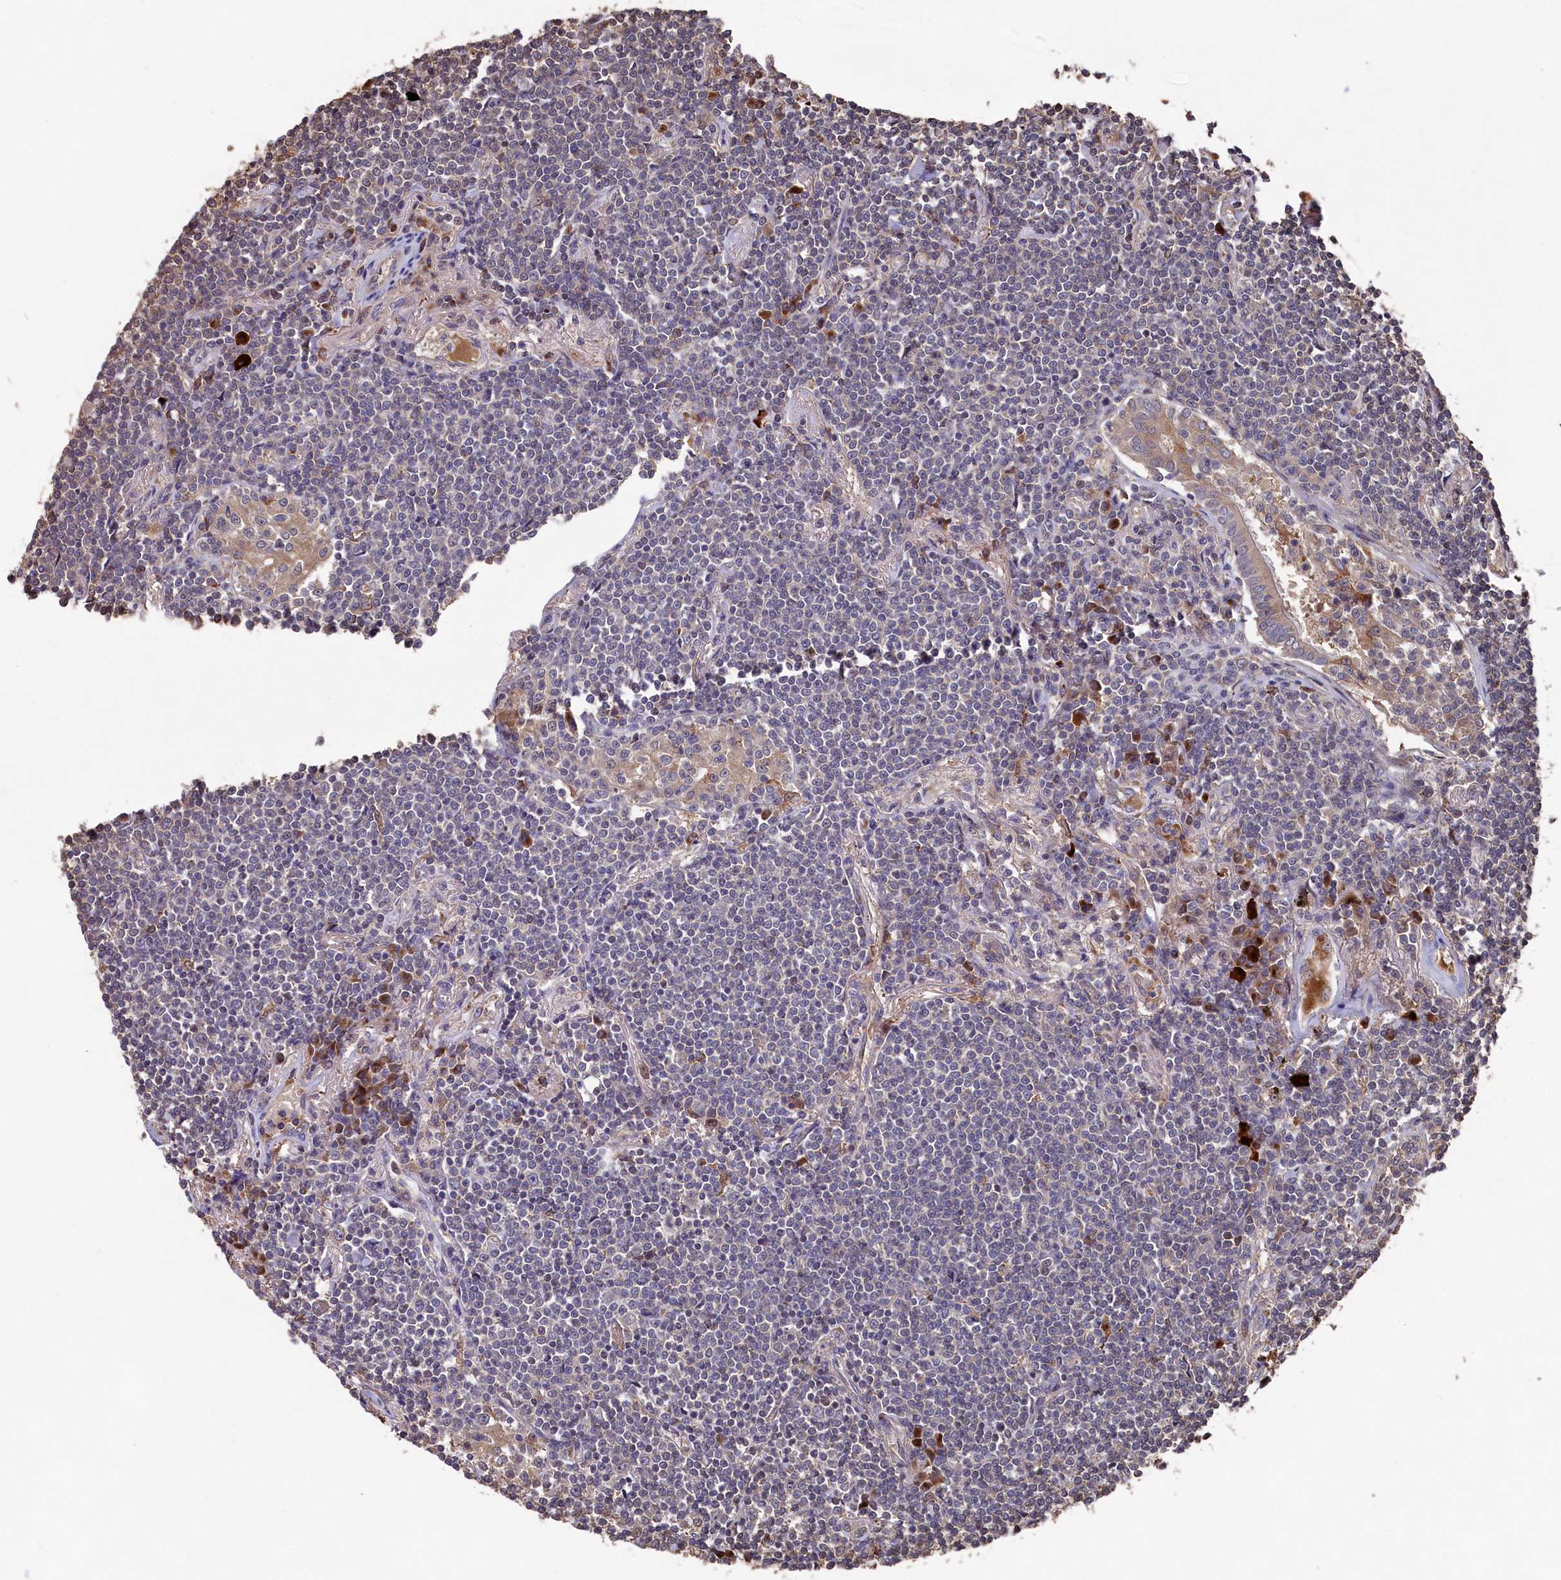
{"staining": {"intensity": "negative", "quantity": "none", "location": "none"}, "tissue": "lymphoma", "cell_type": "Tumor cells", "image_type": "cancer", "snomed": [{"axis": "morphology", "description": "Malignant lymphoma, non-Hodgkin's type, Low grade"}, {"axis": "topography", "description": "Lung"}], "caption": "Tumor cells show no significant positivity in lymphoma.", "gene": "NAA60", "patient": {"sex": "female", "age": 71}}